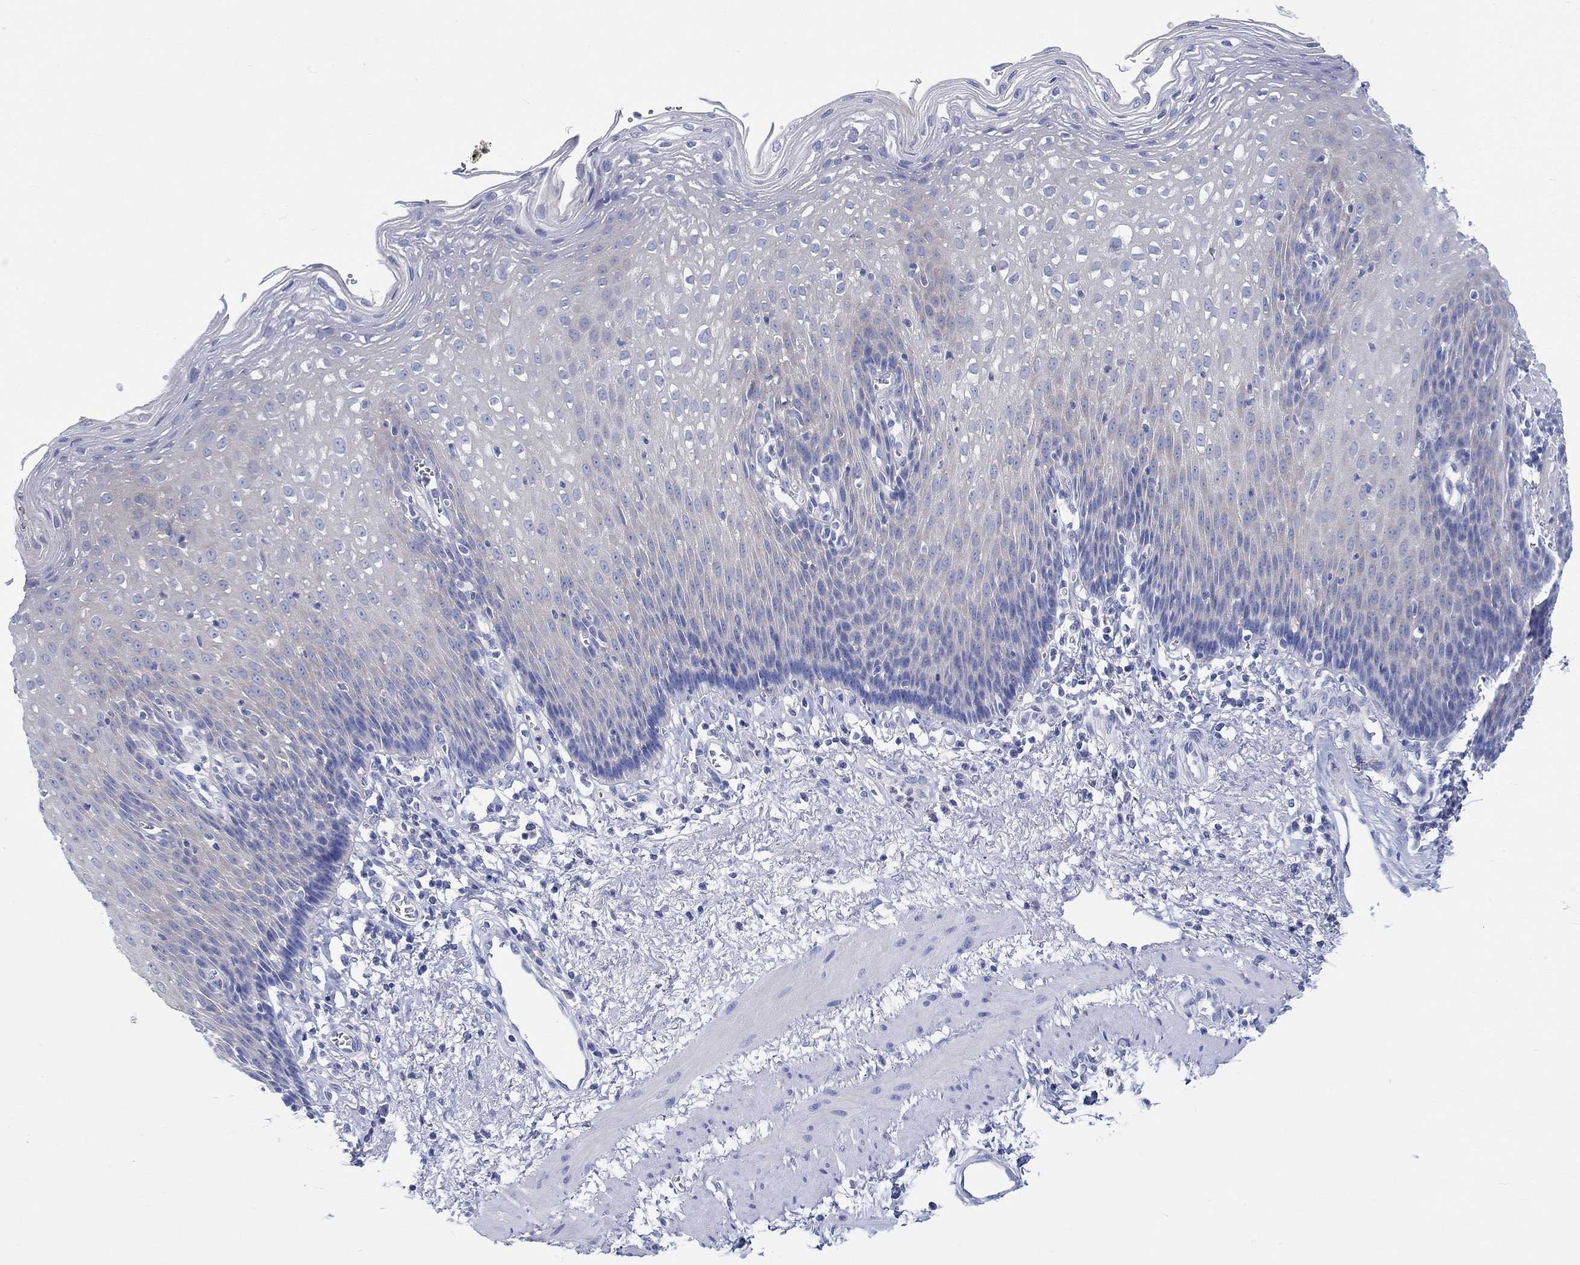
{"staining": {"intensity": "negative", "quantity": "none", "location": "none"}, "tissue": "esophagus", "cell_type": "Squamous epithelial cells", "image_type": "normal", "snomed": [{"axis": "morphology", "description": "Normal tissue, NOS"}, {"axis": "topography", "description": "Esophagus"}], "caption": "A high-resolution image shows immunohistochemistry staining of normal esophagus, which shows no significant expression in squamous epithelial cells. Brightfield microscopy of IHC stained with DAB (3,3'-diaminobenzidine) (brown) and hematoxylin (blue), captured at high magnification.", "gene": "REEP6", "patient": {"sex": "male", "age": 57}}